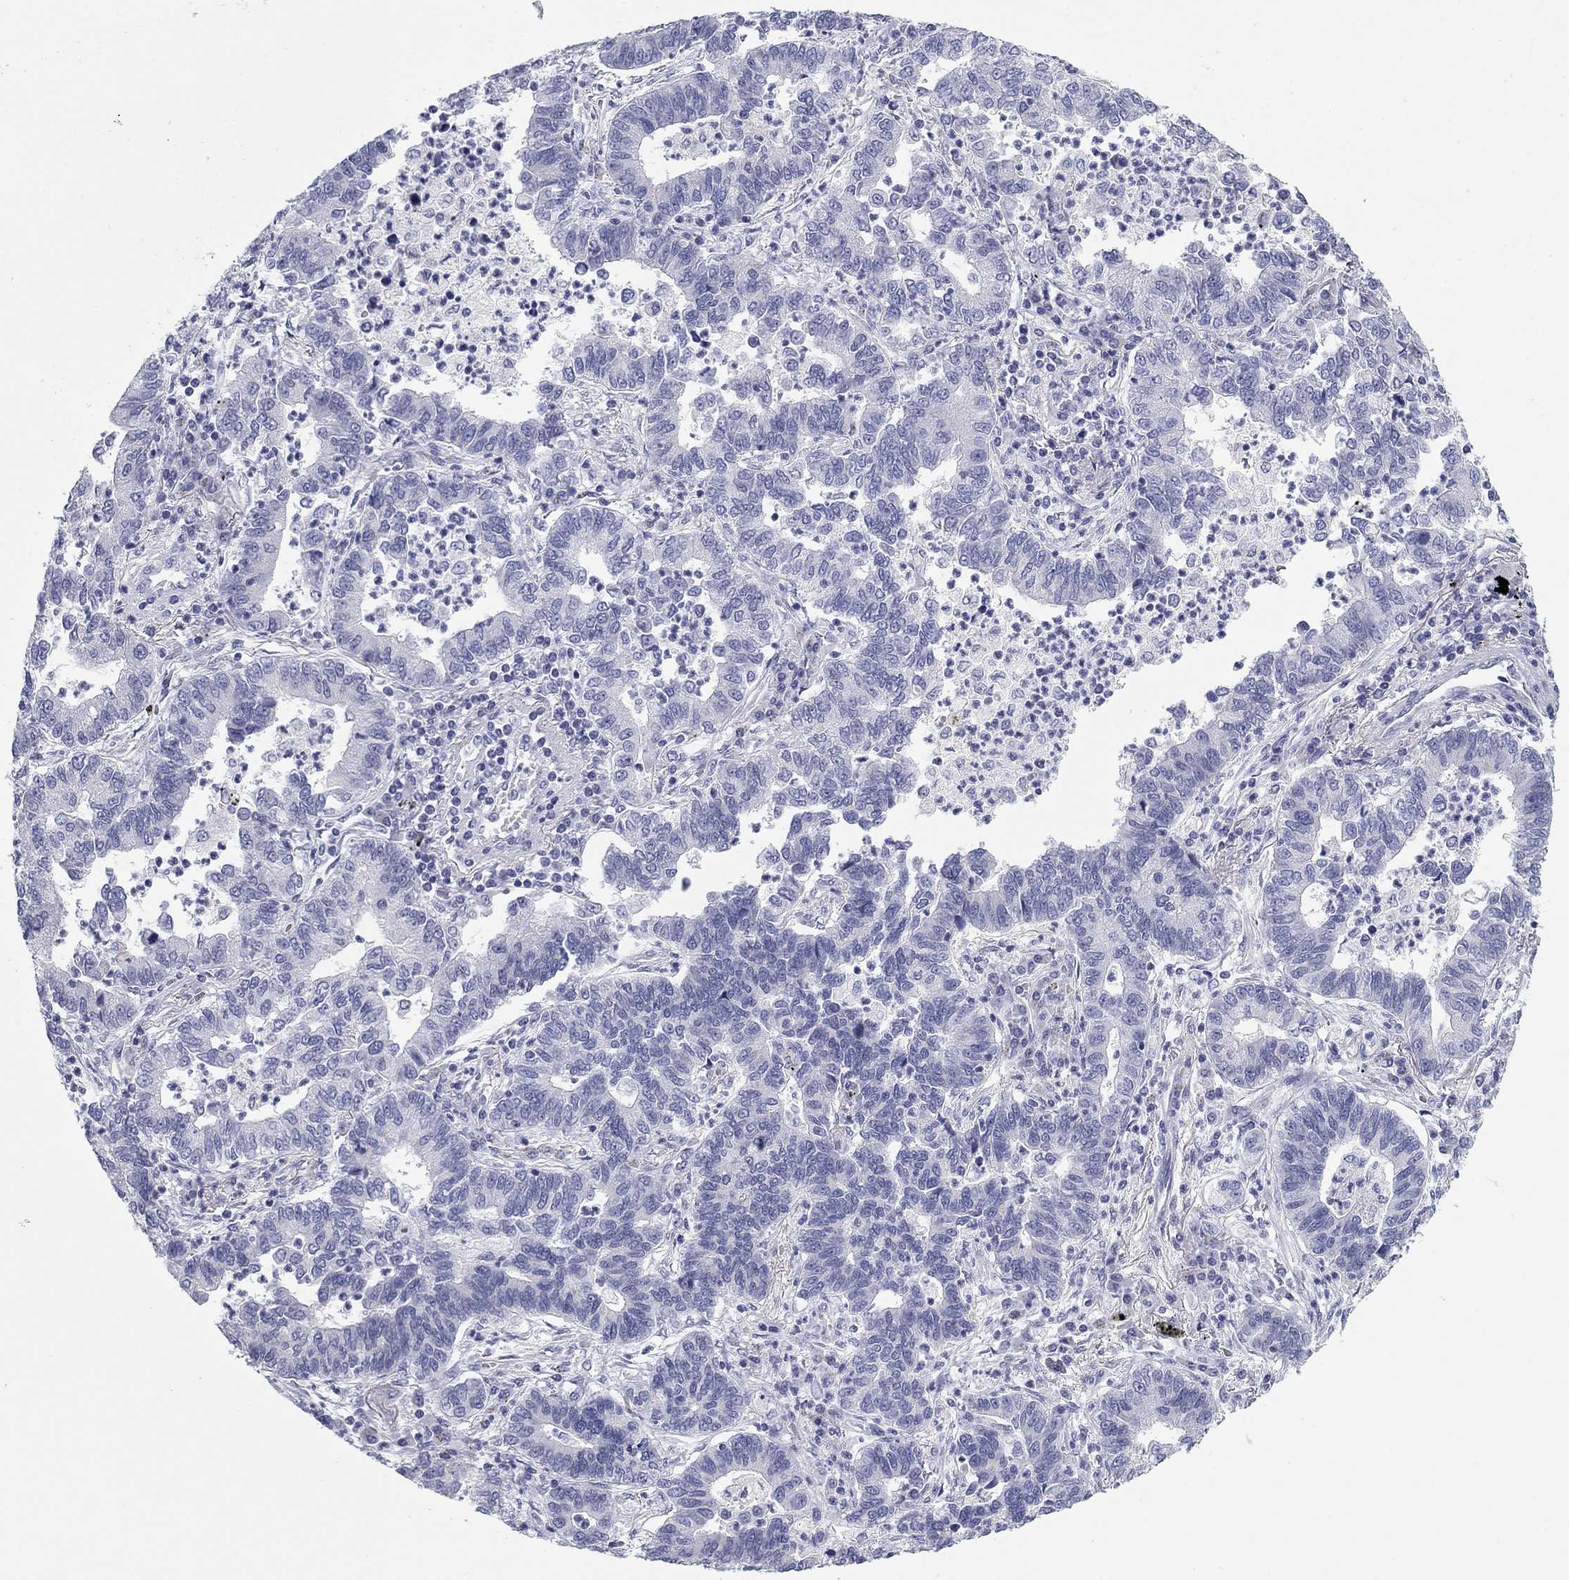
{"staining": {"intensity": "negative", "quantity": "none", "location": "none"}, "tissue": "lung cancer", "cell_type": "Tumor cells", "image_type": "cancer", "snomed": [{"axis": "morphology", "description": "Adenocarcinoma, NOS"}, {"axis": "topography", "description": "Lung"}], "caption": "IHC image of neoplastic tissue: lung adenocarcinoma stained with DAB demonstrates no significant protein expression in tumor cells. The staining is performed using DAB brown chromogen with nuclei counter-stained in using hematoxylin.", "gene": "SEPTIN3", "patient": {"sex": "female", "age": 57}}